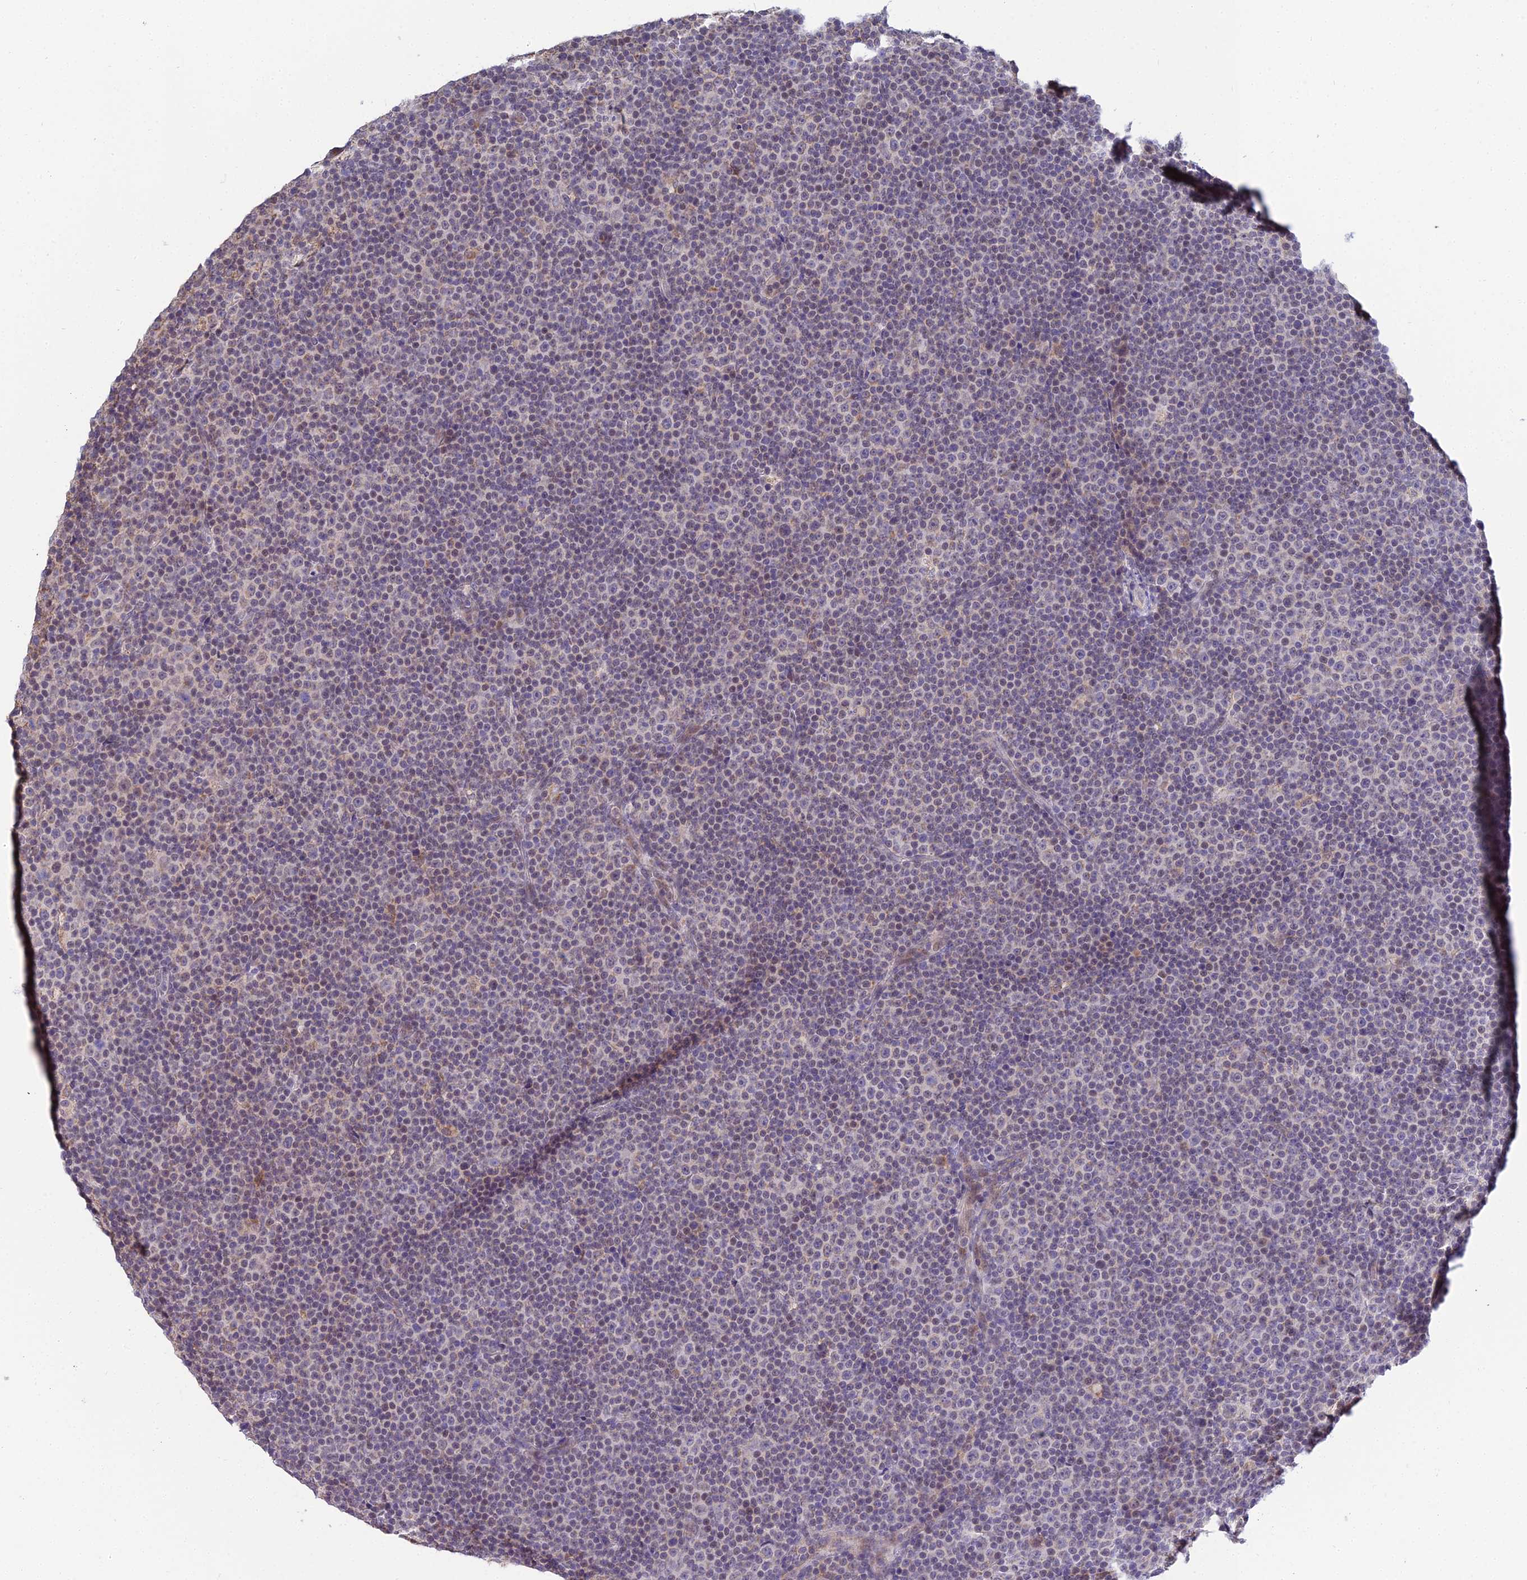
{"staining": {"intensity": "negative", "quantity": "none", "location": "none"}, "tissue": "lymphoma", "cell_type": "Tumor cells", "image_type": "cancer", "snomed": [{"axis": "morphology", "description": "Malignant lymphoma, non-Hodgkin's type, Low grade"}, {"axis": "topography", "description": "Lymph node"}], "caption": "Protein analysis of lymphoma displays no significant positivity in tumor cells. (Brightfield microscopy of DAB immunohistochemistry (IHC) at high magnification).", "gene": "ZXDA", "patient": {"sex": "female", "age": 67}}